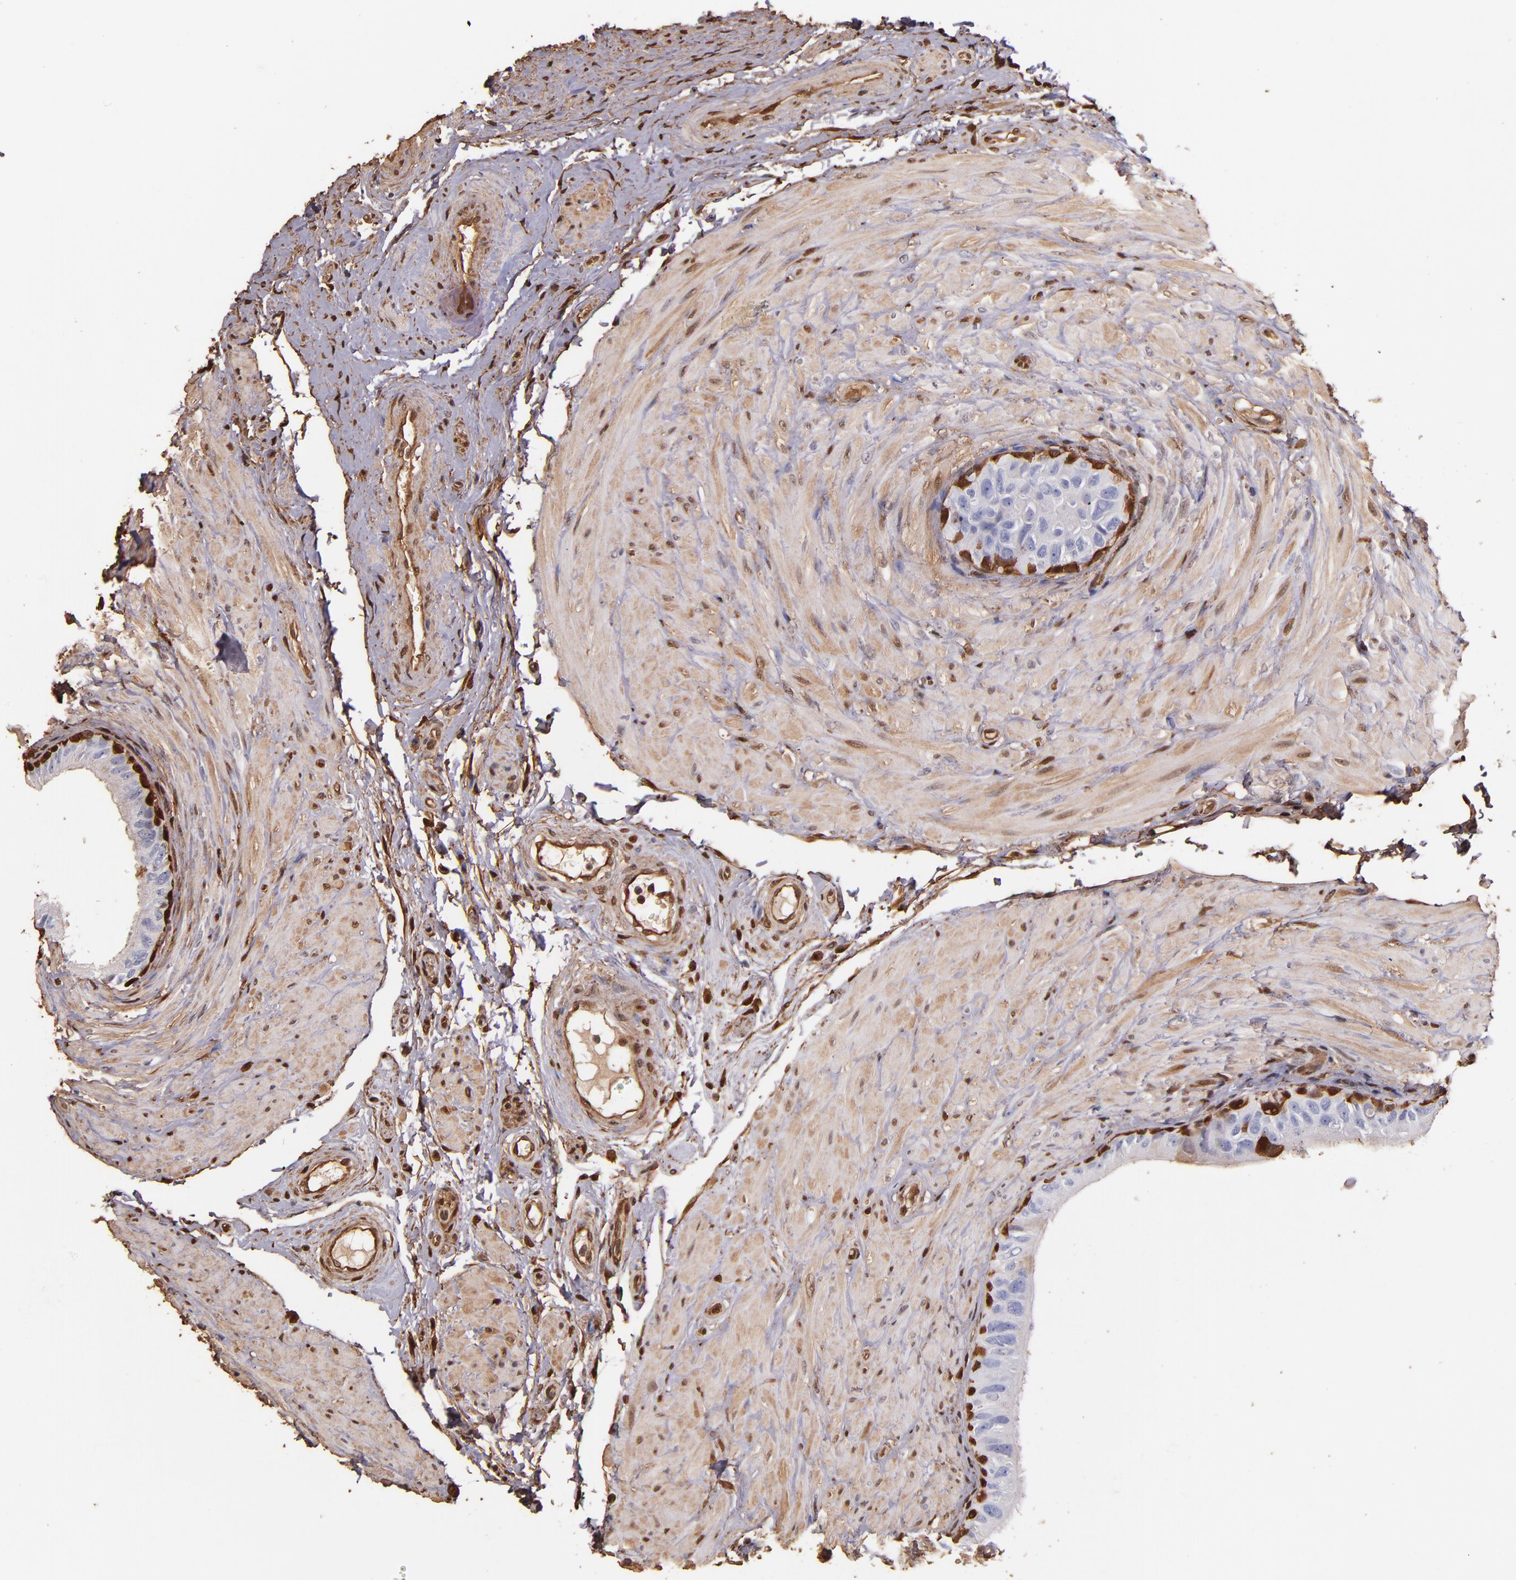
{"staining": {"intensity": "strong", "quantity": "<25%", "location": "cytoplasmic/membranous,nuclear"}, "tissue": "epididymis", "cell_type": "Glandular cells", "image_type": "normal", "snomed": [{"axis": "morphology", "description": "Normal tissue, NOS"}, {"axis": "topography", "description": "Epididymis"}], "caption": "Immunohistochemistry (DAB (3,3'-diaminobenzidine)) staining of normal human epididymis exhibits strong cytoplasmic/membranous,nuclear protein staining in approximately <25% of glandular cells. (brown staining indicates protein expression, while blue staining denotes nuclei).", "gene": "S100A6", "patient": {"sex": "male", "age": 68}}